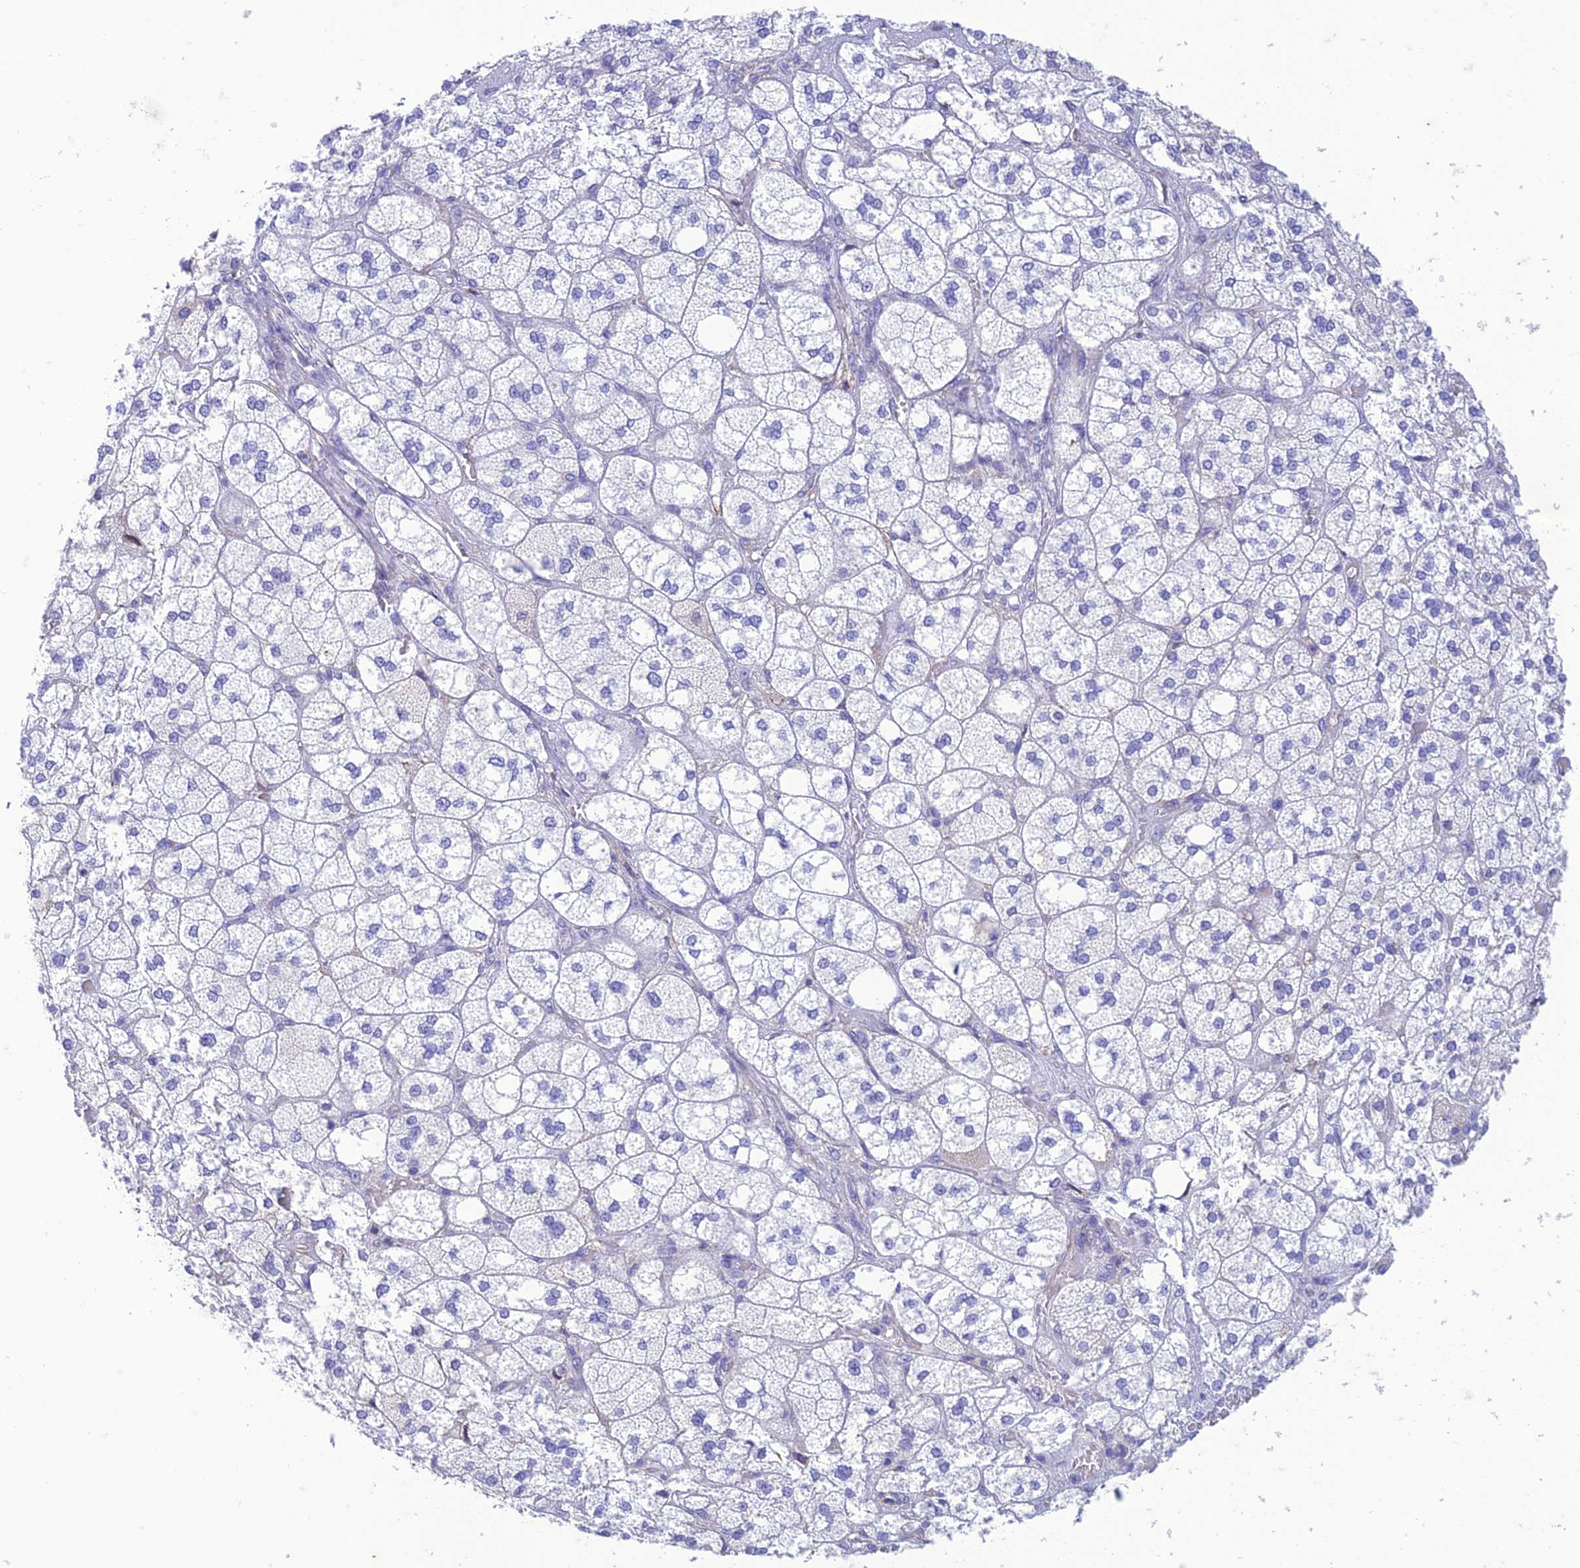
{"staining": {"intensity": "negative", "quantity": "none", "location": "none"}, "tissue": "adrenal gland", "cell_type": "Glandular cells", "image_type": "normal", "snomed": [{"axis": "morphology", "description": "Normal tissue, NOS"}, {"axis": "topography", "description": "Adrenal gland"}], "caption": "The photomicrograph reveals no significant expression in glandular cells of adrenal gland.", "gene": "FGF7", "patient": {"sex": "male", "age": 61}}